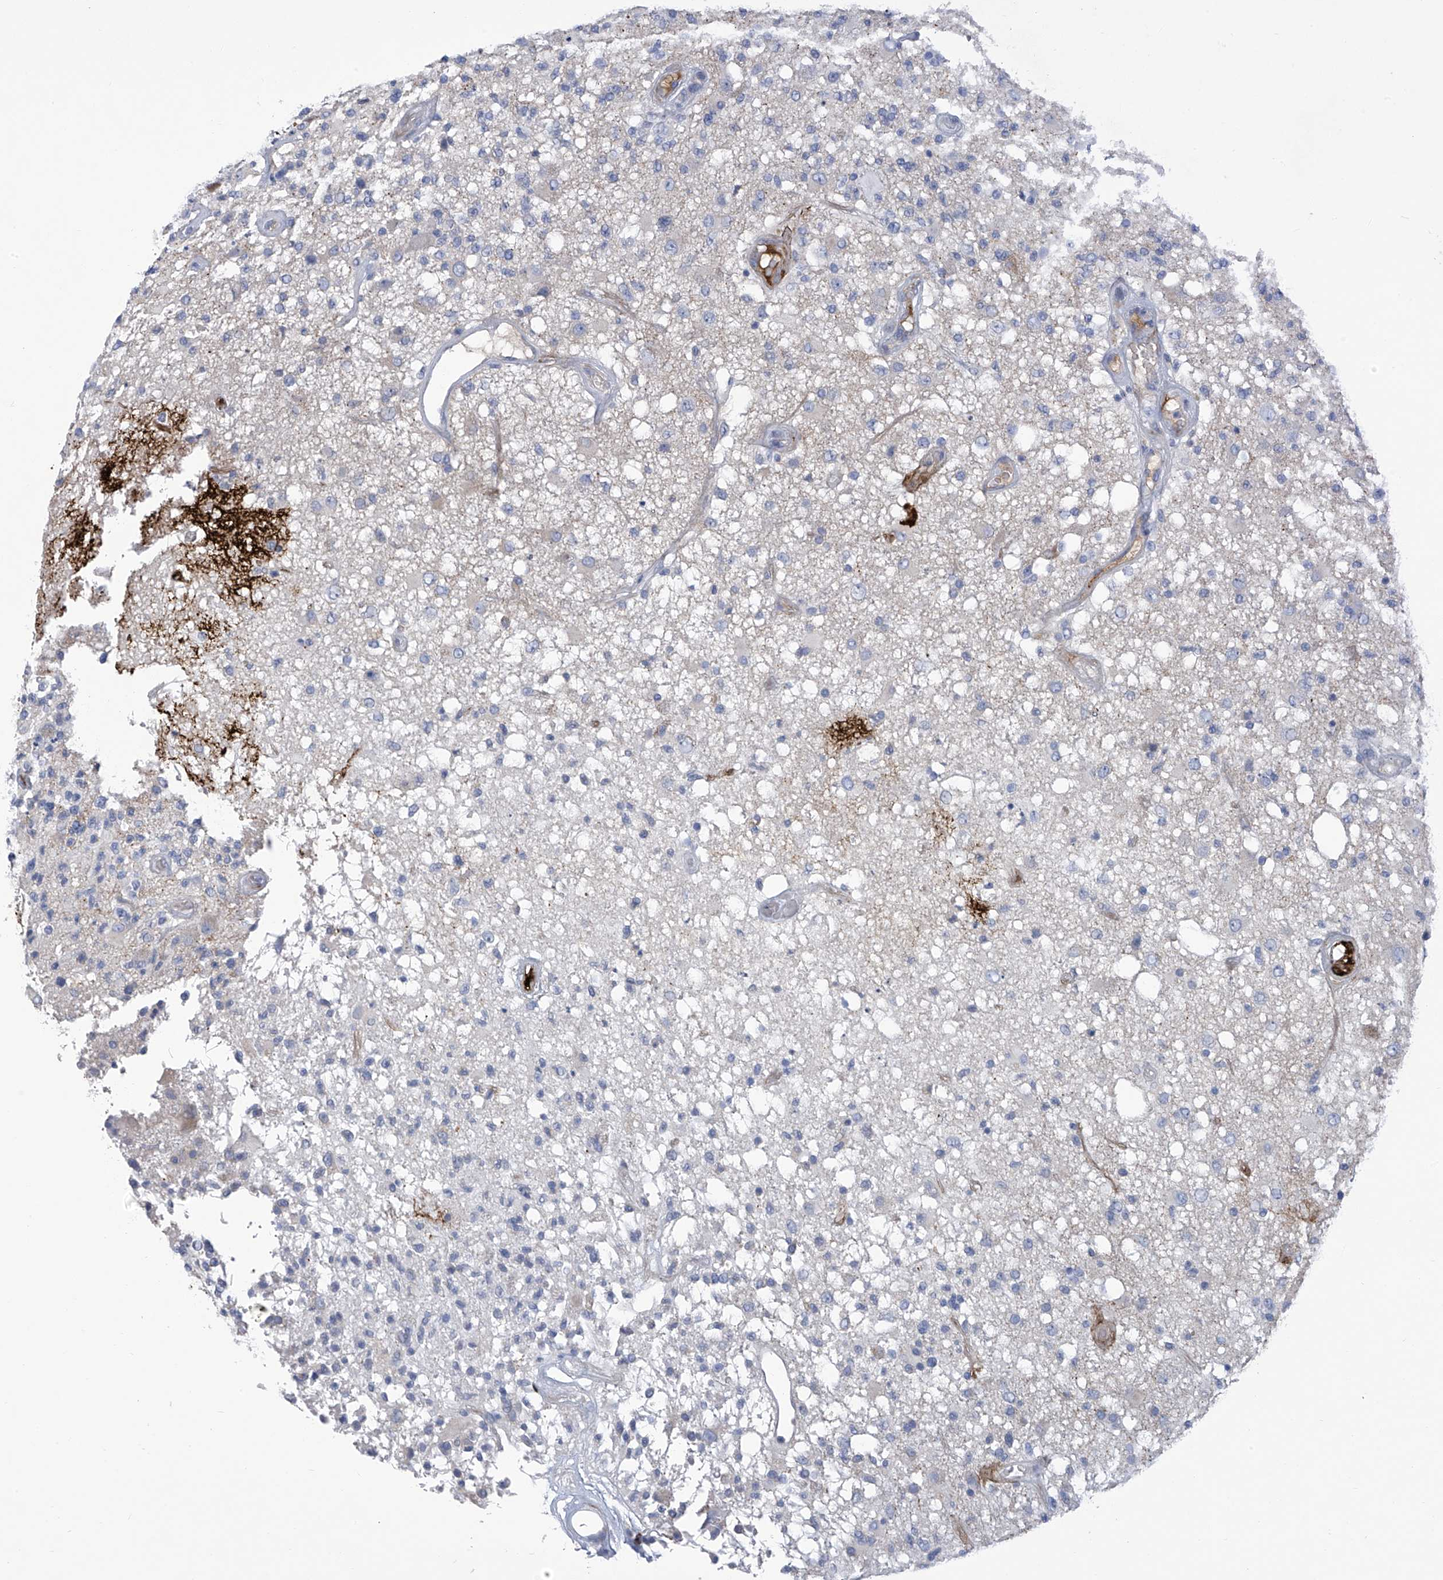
{"staining": {"intensity": "negative", "quantity": "none", "location": "none"}, "tissue": "glioma", "cell_type": "Tumor cells", "image_type": "cancer", "snomed": [{"axis": "morphology", "description": "Glioma, malignant, High grade"}, {"axis": "morphology", "description": "Glioblastoma, NOS"}, {"axis": "topography", "description": "Brain"}], "caption": "This is an immunohistochemistry micrograph of human malignant high-grade glioma. There is no staining in tumor cells.", "gene": "SLCO4A1", "patient": {"sex": "male", "age": 60}}